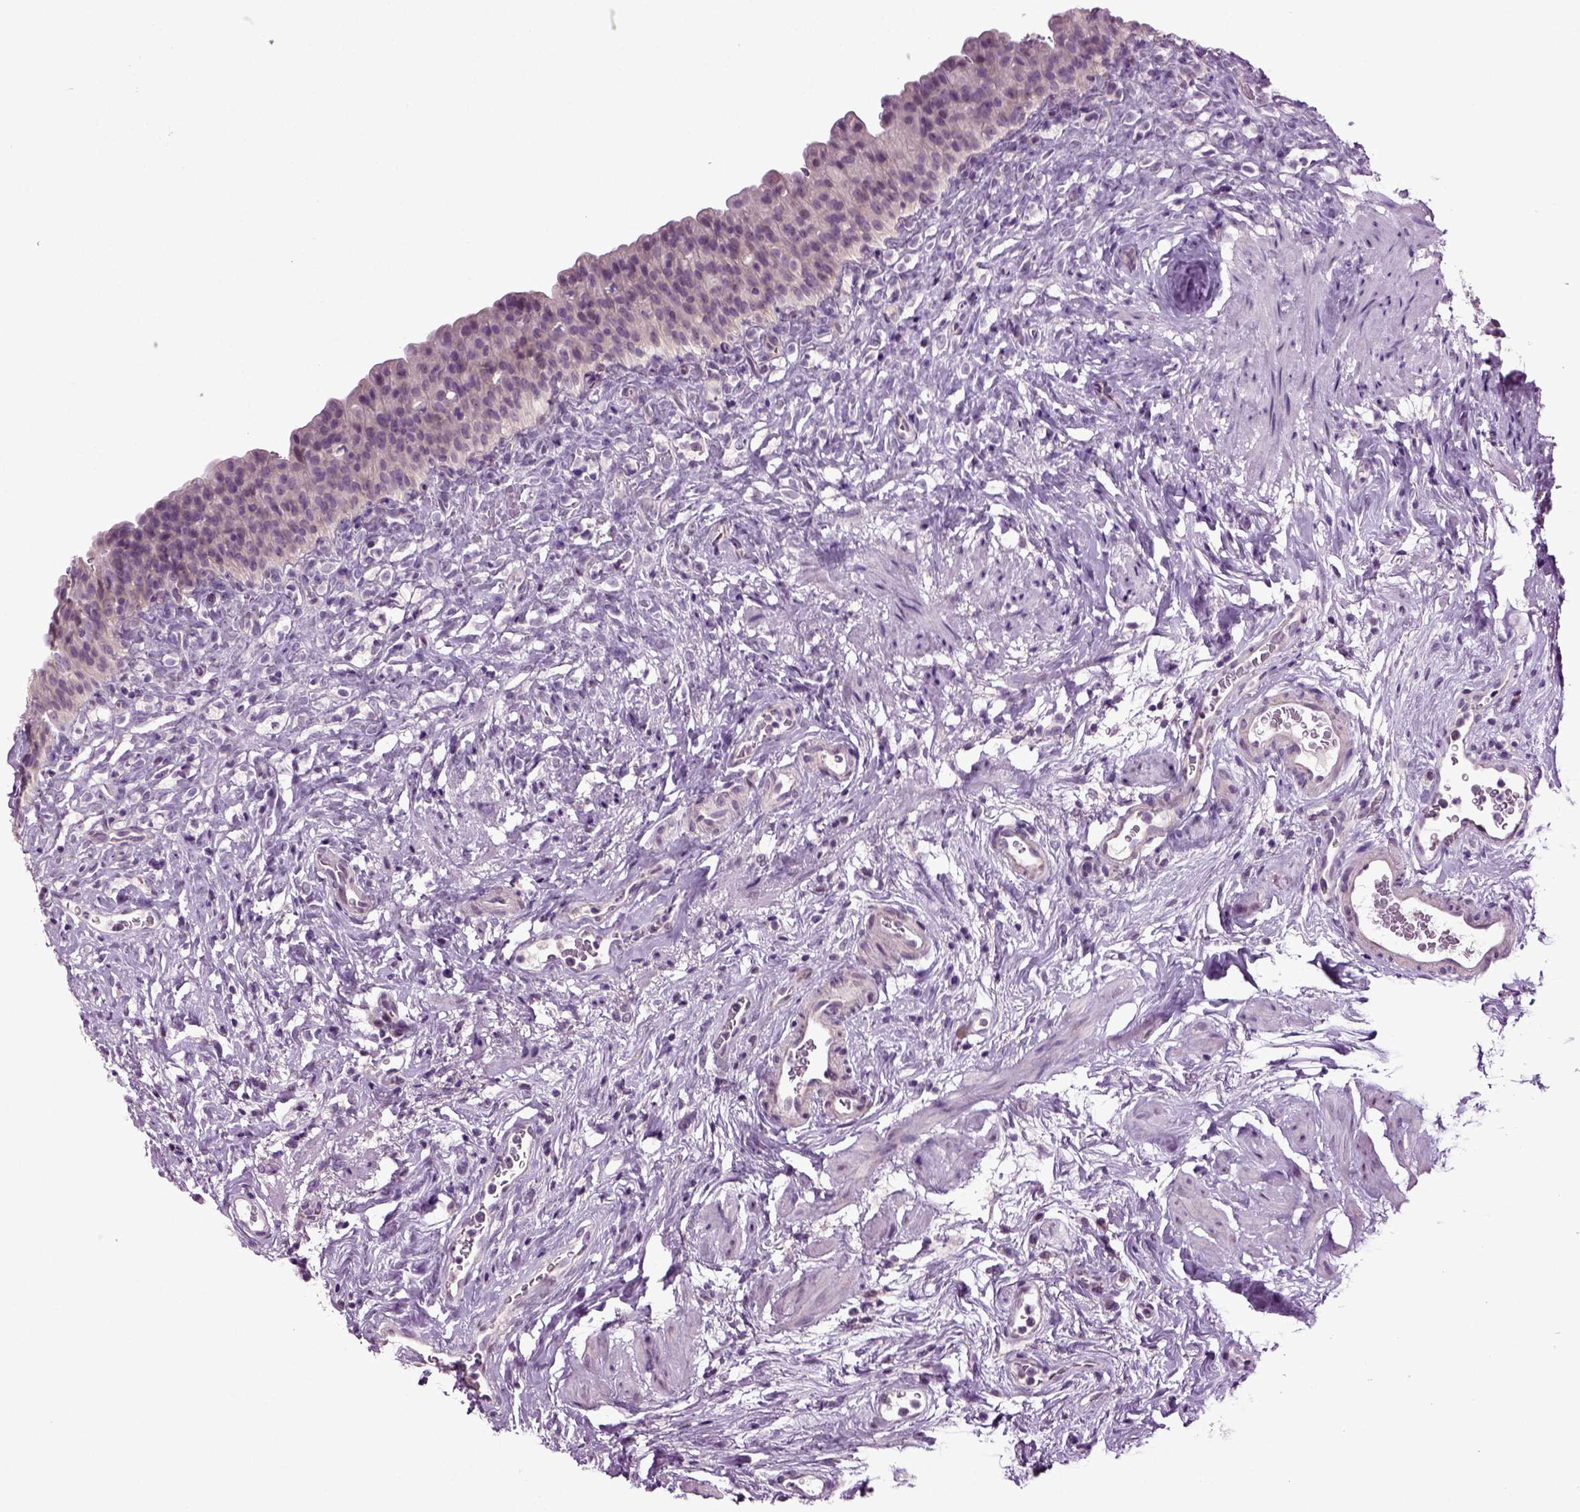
{"staining": {"intensity": "negative", "quantity": "none", "location": "none"}, "tissue": "urinary bladder", "cell_type": "Urothelial cells", "image_type": "normal", "snomed": [{"axis": "morphology", "description": "Normal tissue, NOS"}, {"axis": "topography", "description": "Urinary bladder"}], "caption": "The image reveals no staining of urothelial cells in benign urinary bladder. (Immunohistochemistry (ihc), brightfield microscopy, high magnification).", "gene": "PLCH2", "patient": {"sex": "male", "age": 76}}